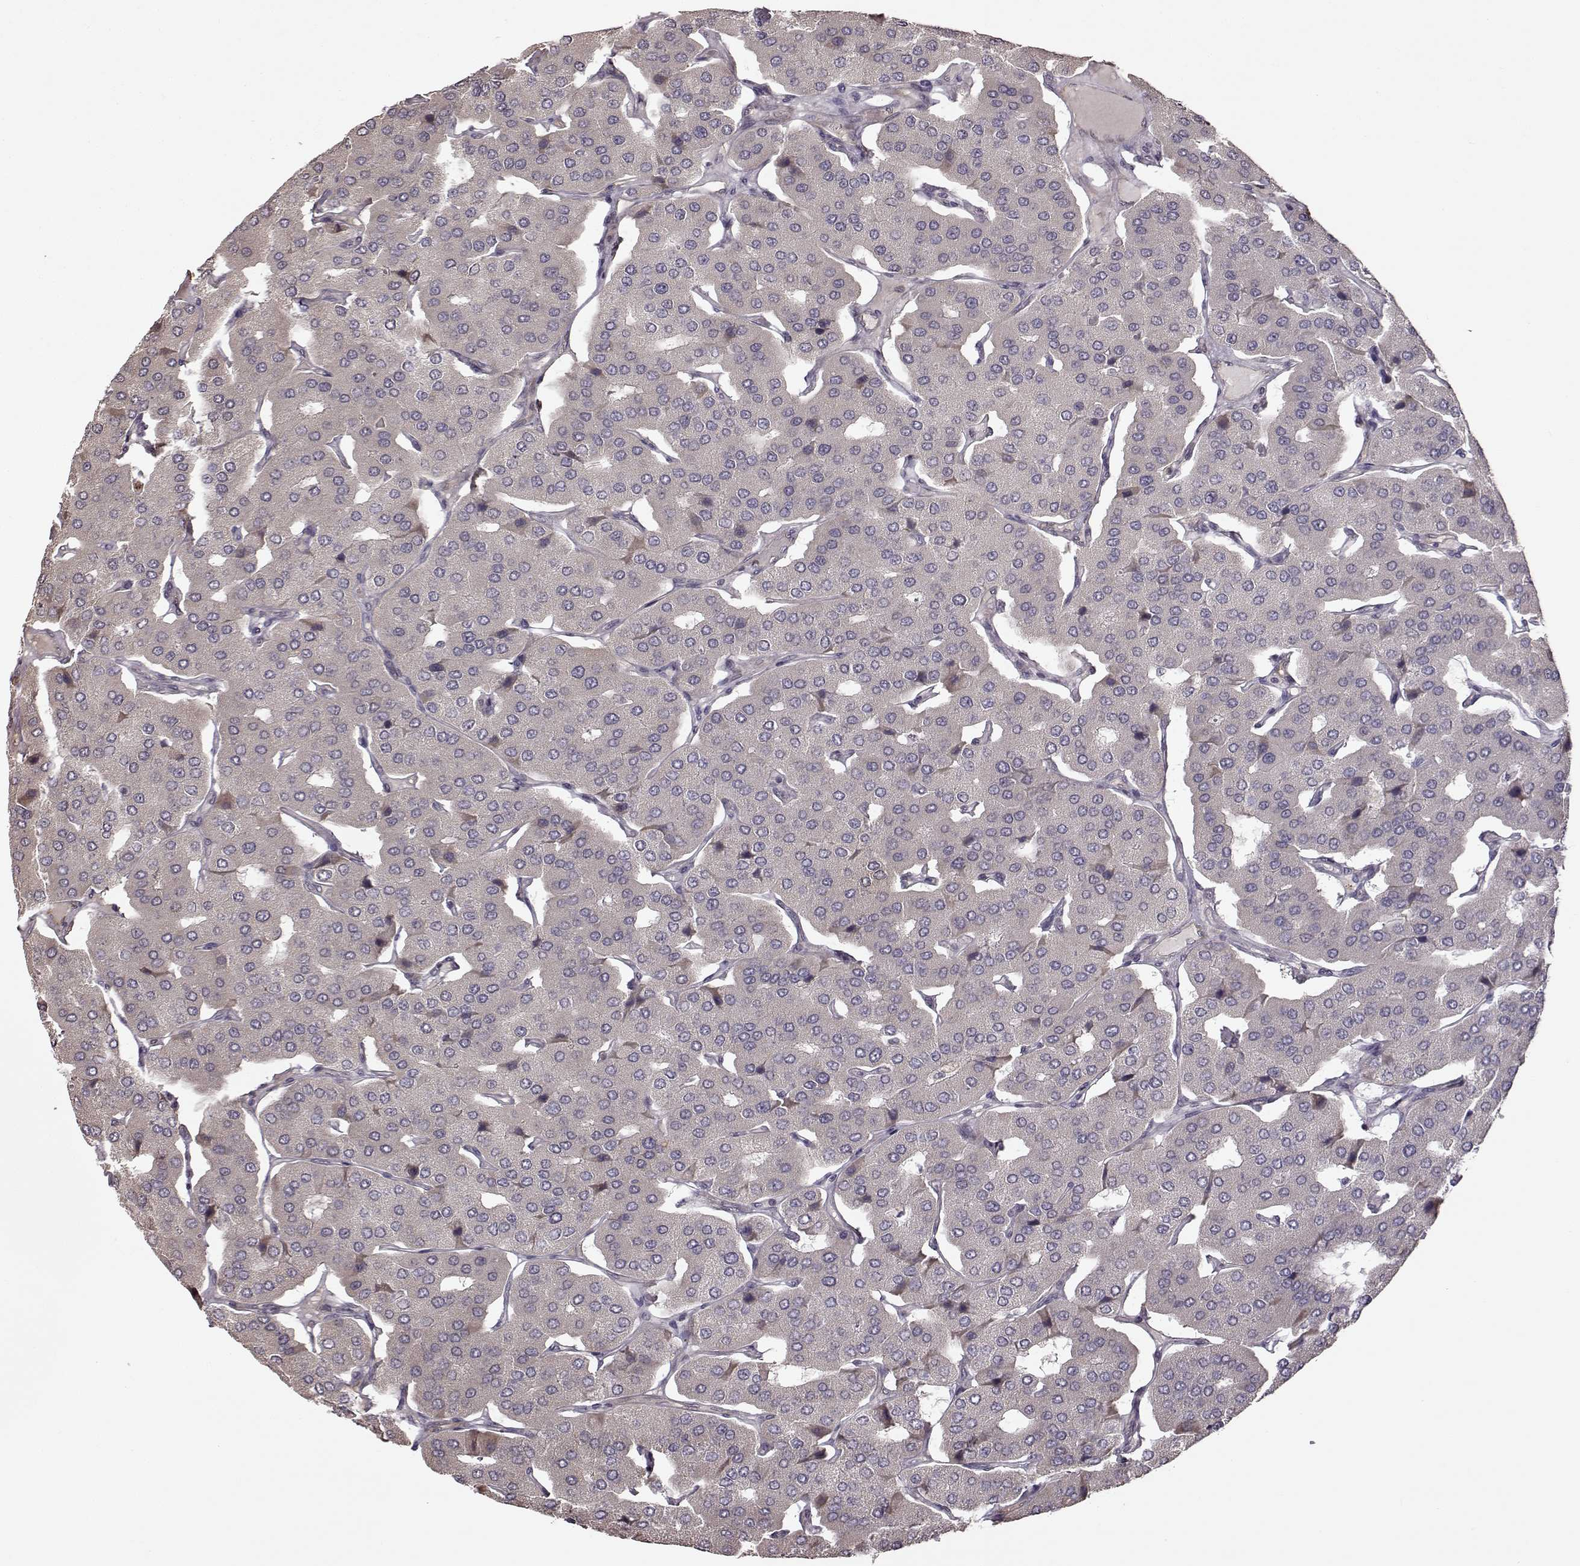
{"staining": {"intensity": "negative", "quantity": "none", "location": "none"}, "tissue": "parathyroid gland", "cell_type": "Glandular cells", "image_type": "normal", "snomed": [{"axis": "morphology", "description": "Normal tissue, NOS"}, {"axis": "morphology", "description": "Adenoma, NOS"}, {"axis": "topography", "description": "Parathyroid gland"}], "caption": "DAB immunohistochemical staining of normal parathyroid gland reveals no significant positivity in glandular cells. (DAB (3,3'-diaminobenzidine) IHC with hematoxylin counter stain).", "gene": "CRB1", "patient": {"sex": "female", "age": 86}}